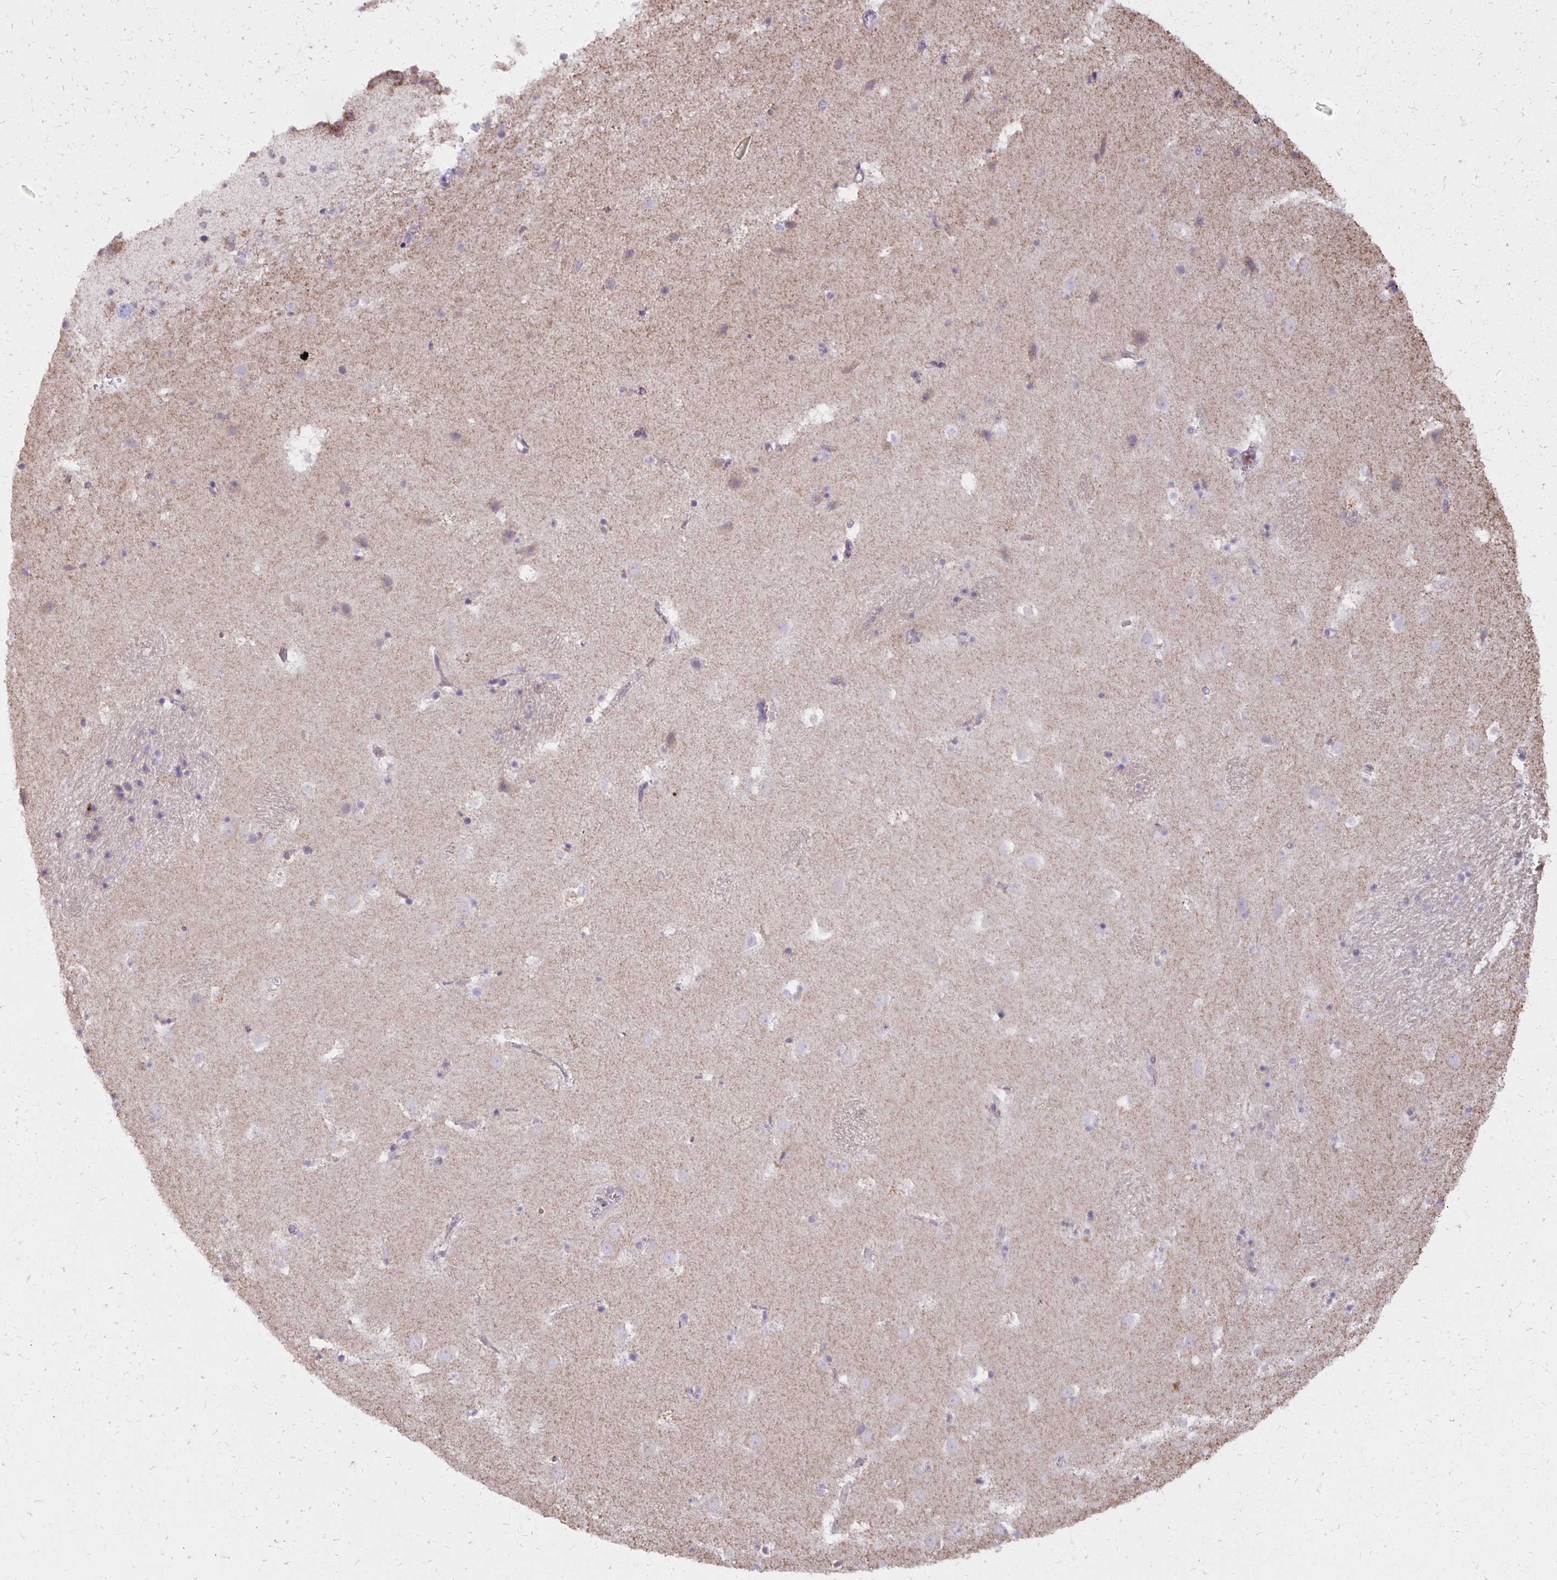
{"staining": {"intensity": "negative", "quantity": "none", "location": "none"}, "tissue": "caudate", "cell_type": "Glial cells", "image_type": "normal", "snomed": [{"axis": "morphology", "description": "Normal tissue, NOS"}, {"axis": "topography", "description": "Lateral ventricle wall"}], "caption": "Immunohistochemistry (IHC) histopathology image of normal caudate stained for a protein (brown), which displays no expression in glial cells. The staining is performed using DAB brown chromogen with nuclei counter-stained in using hematoxylin.", "gene": "IER3", "patient": {"sex": "male", "age": 37}}